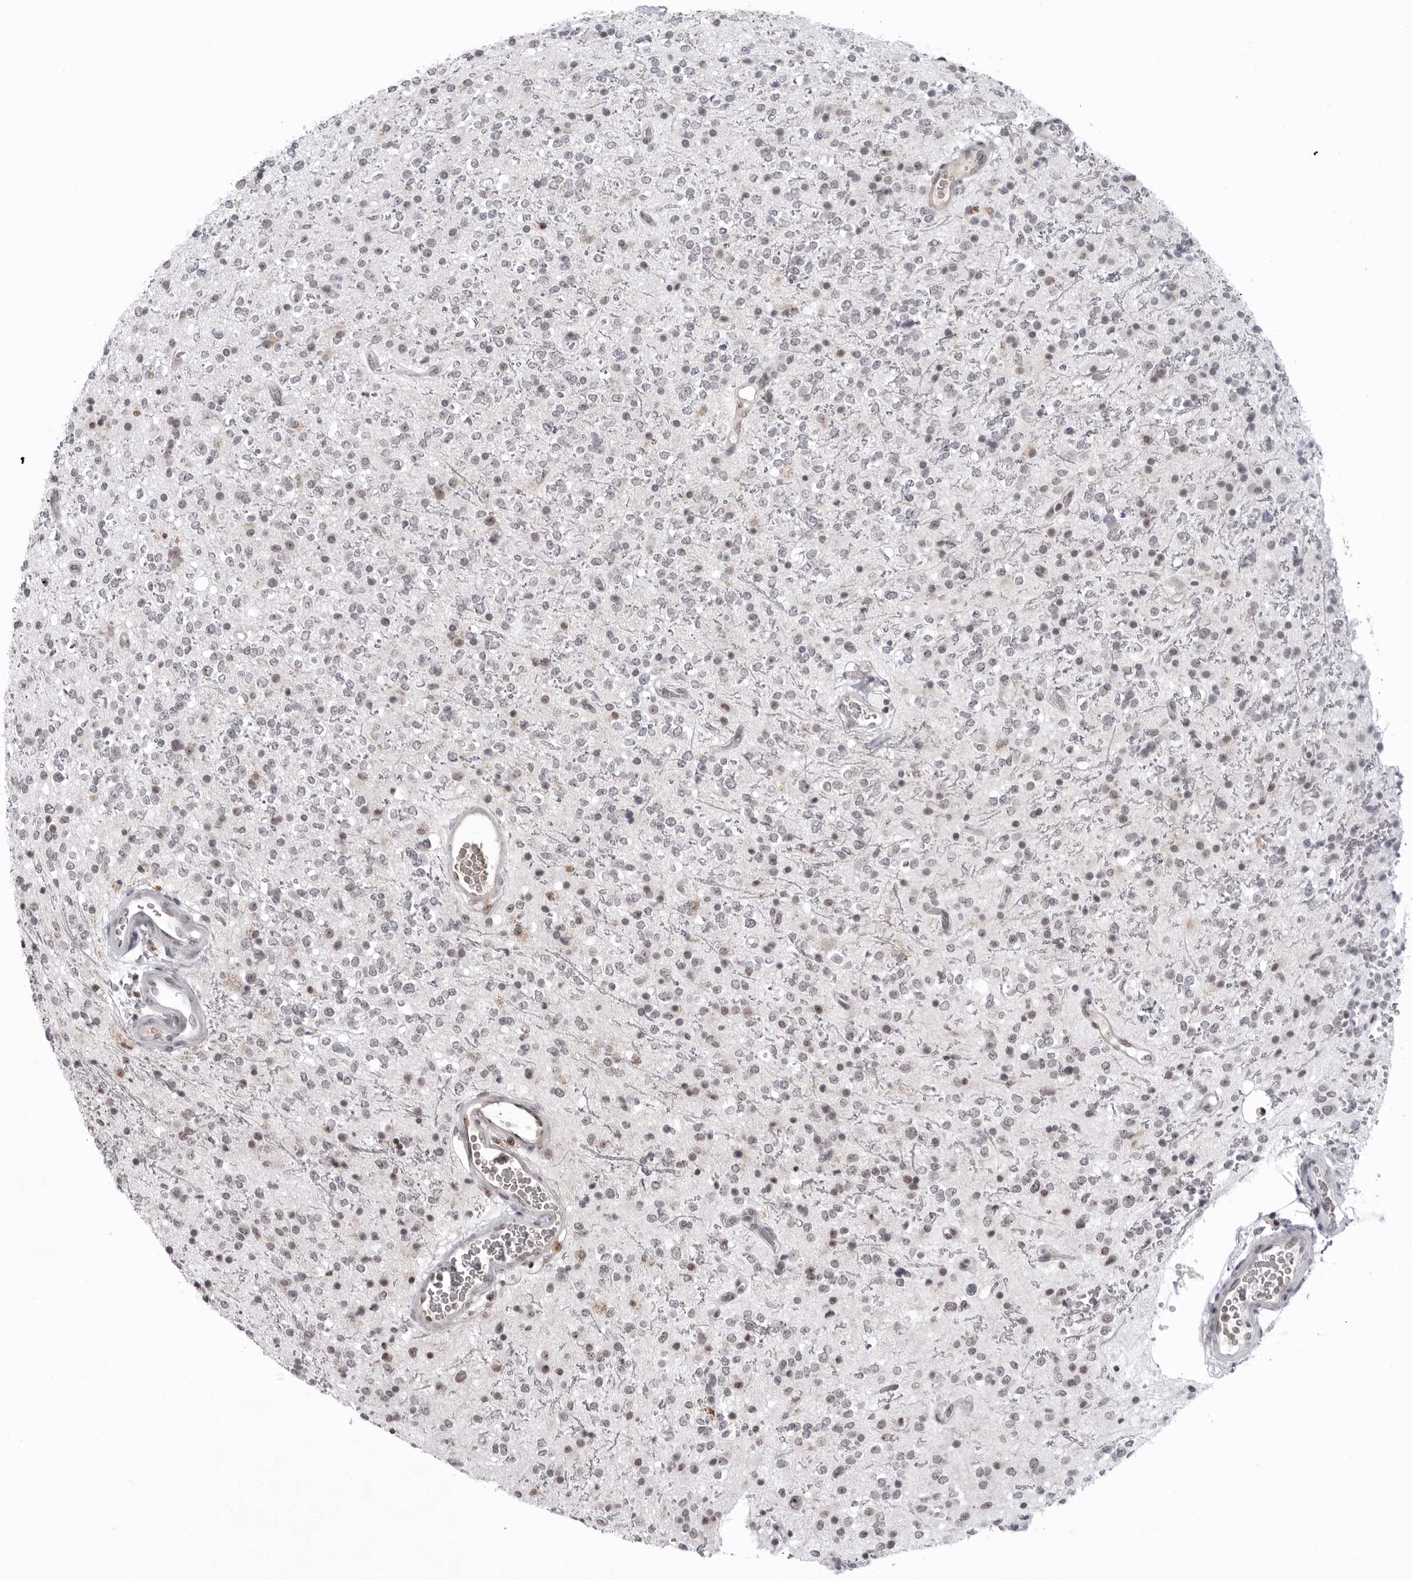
{"staining": {"intensity": "moderate", "quantity": "<25%", "location": "nuclear"}, "tissue": "glioma", "cell_type": "Tumor cells", "image_type": "cancer", "snomed": [{"axis": "morphology", "description": "Glioma, malignant, High grade"}, {"axis": "topography", "description": "Brain"}], "caption": "An IHC photomicrograph of tumor tissue is shown. Protein staining in brown labels moderate nuclear positivity in glioma within tumor cells.", "gene": "EXOSC10", "patient": {"sex": "male", "age": 34}}